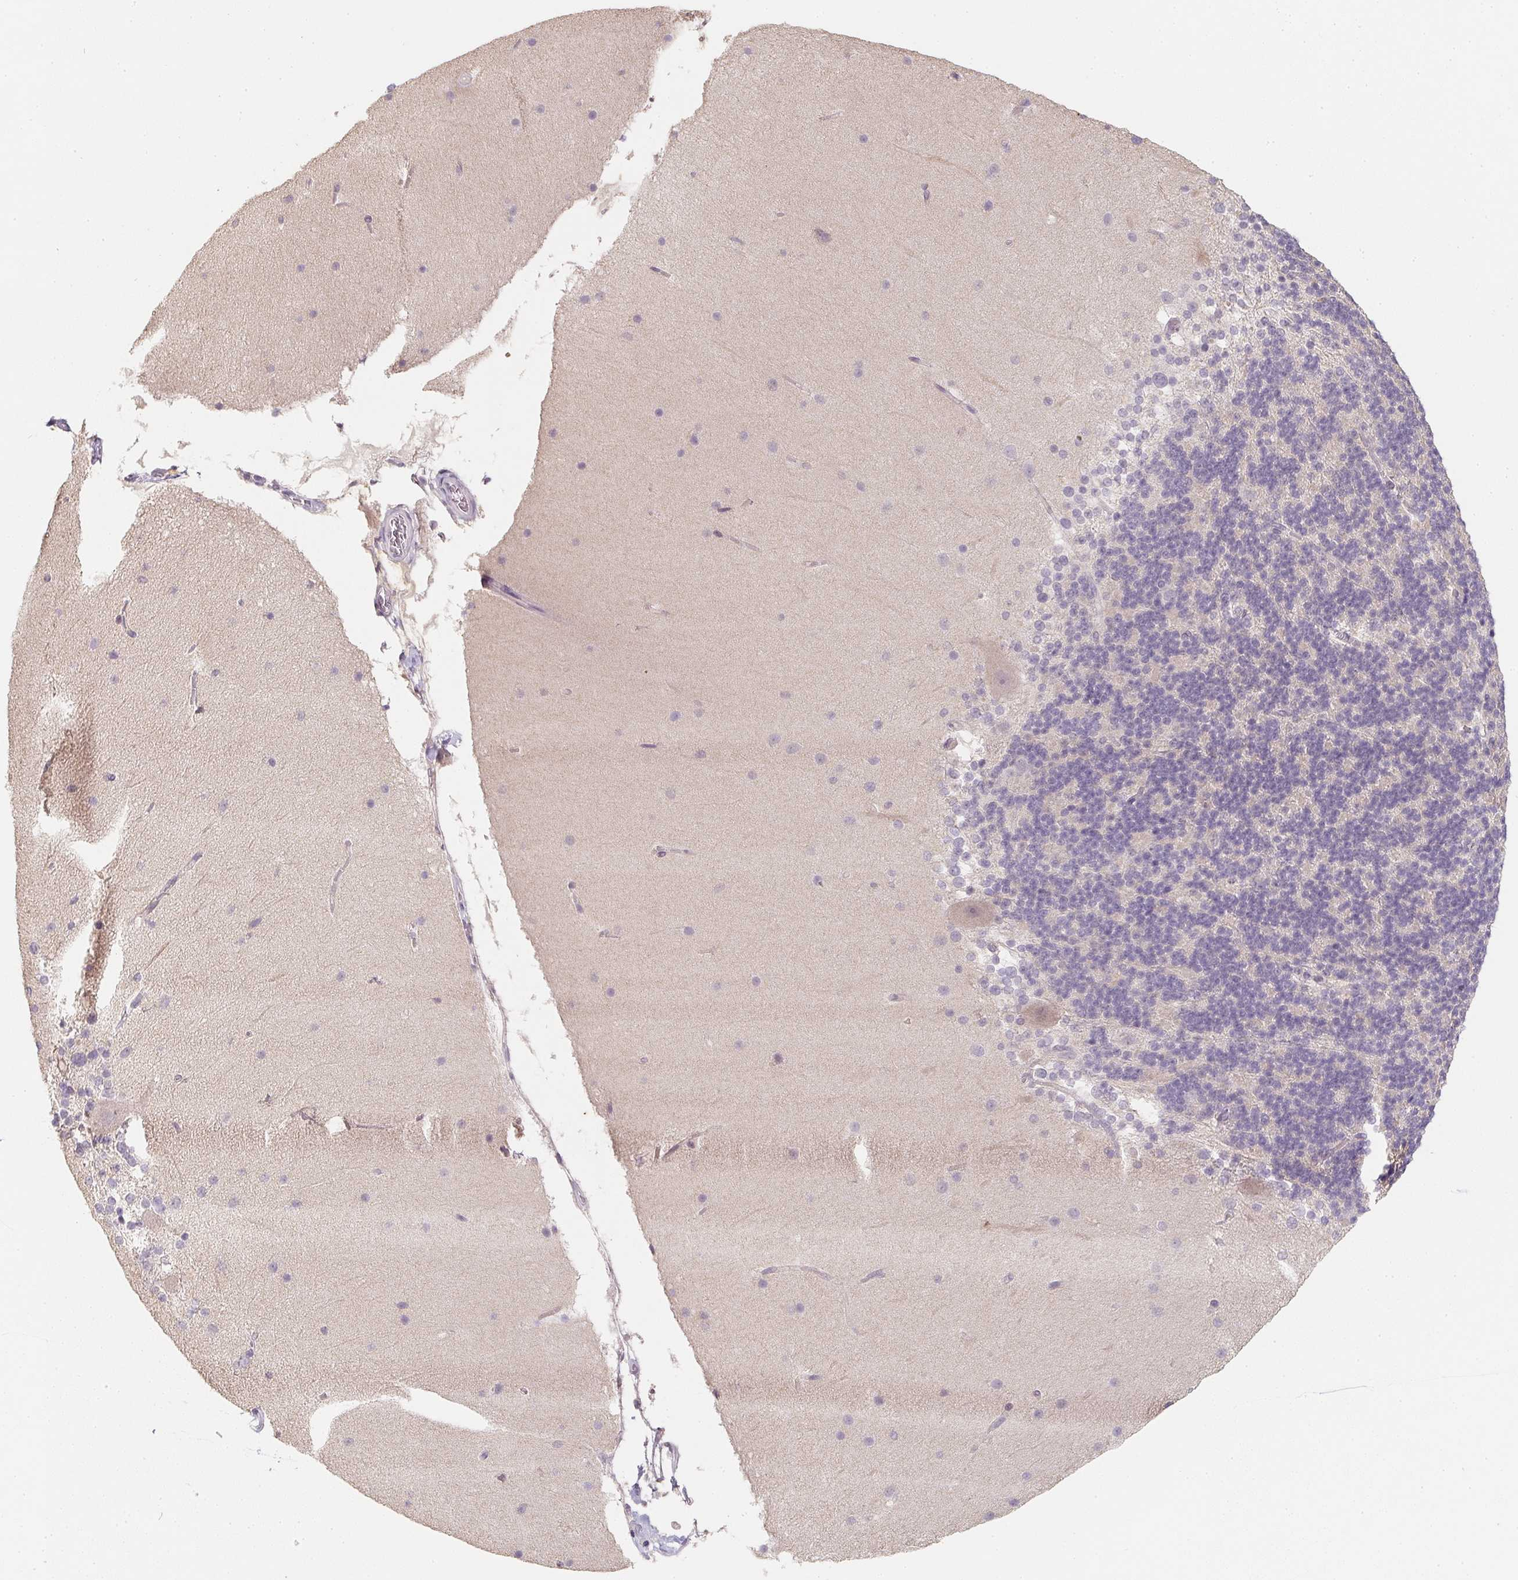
{"staining": {"intensity": "negative", "quantity": "none", "location": "none"}, "tissue": "cerebellum", "cell_type": "Cells in granular layer", "image_type": "normal", "snomed": [{"axis": "morphology", "description": "Normal tissue, NOS"}, {"axis": "topography", "description": "Cerebellum"}], "caption": "Unremarkable cerebellum was stained to show a protein in brown. There is no significant positivity in cells in granular layer. Nuclei are stained in blue.", "gene": "SOAT1", "patient": {"sex": "female", "age": 19}}